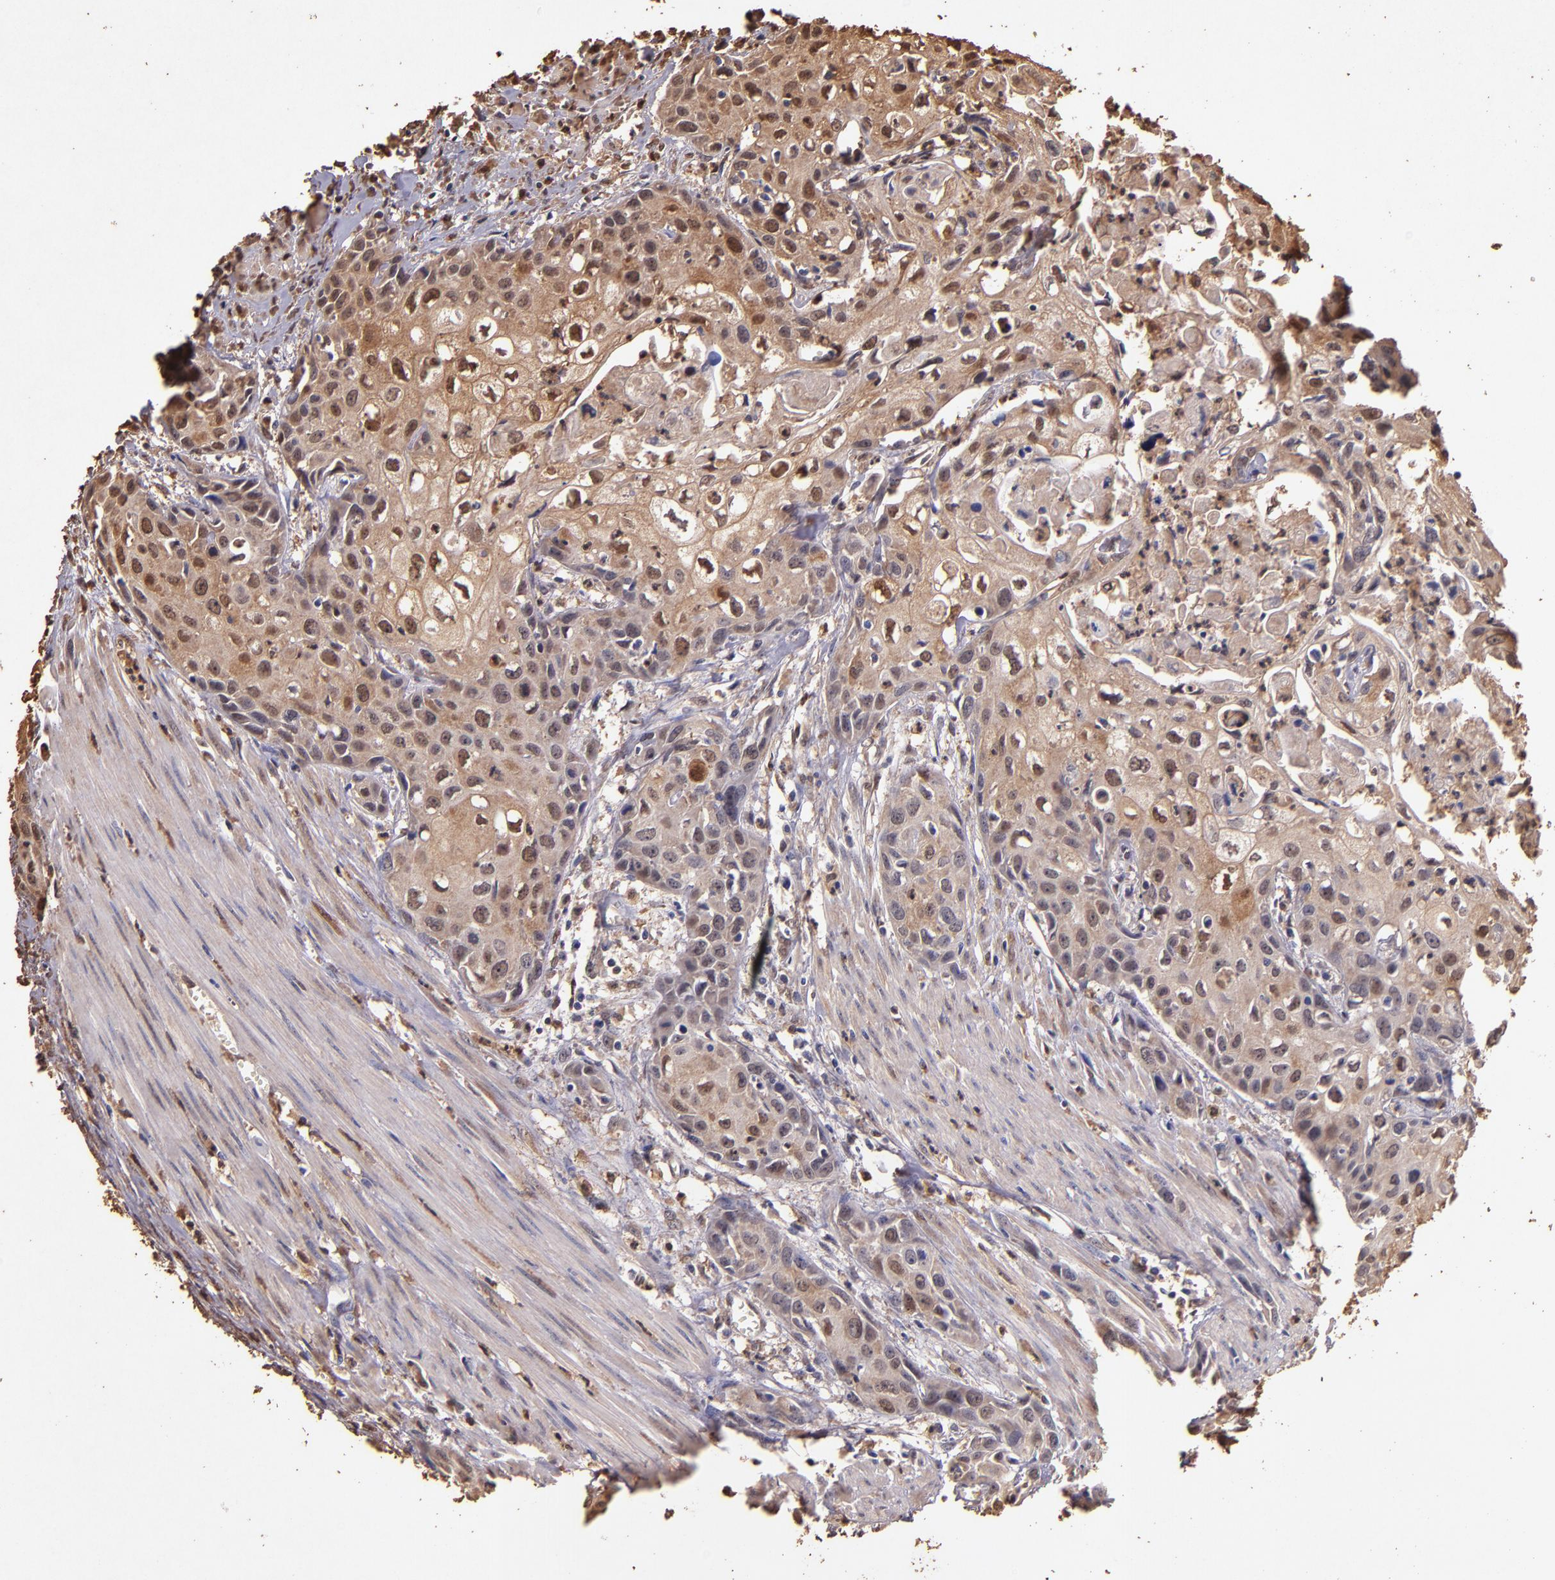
{"staining": {"intensity": "moderate", "quantity": ">75%", "location": "cytoplasmic/membranous,nuclear"}, "tissue": "urothelial cancer", "cell_type": "Tumor cells", "image_type": "cancer", "snomed": [{"axis": "morphology", "description": "Urothelial carcinoma, High grade"}, {"axis": "topography", "description": "Urinary bladder"}], "caption": "Human urothelial cancer stained with a brown dye exhibits moderate cytoplasmic/membranous and nuclear positive expression in about >75% of tumor cells.", "gene": "S100A6", "patient": {"sex": "male", "age": 54}}